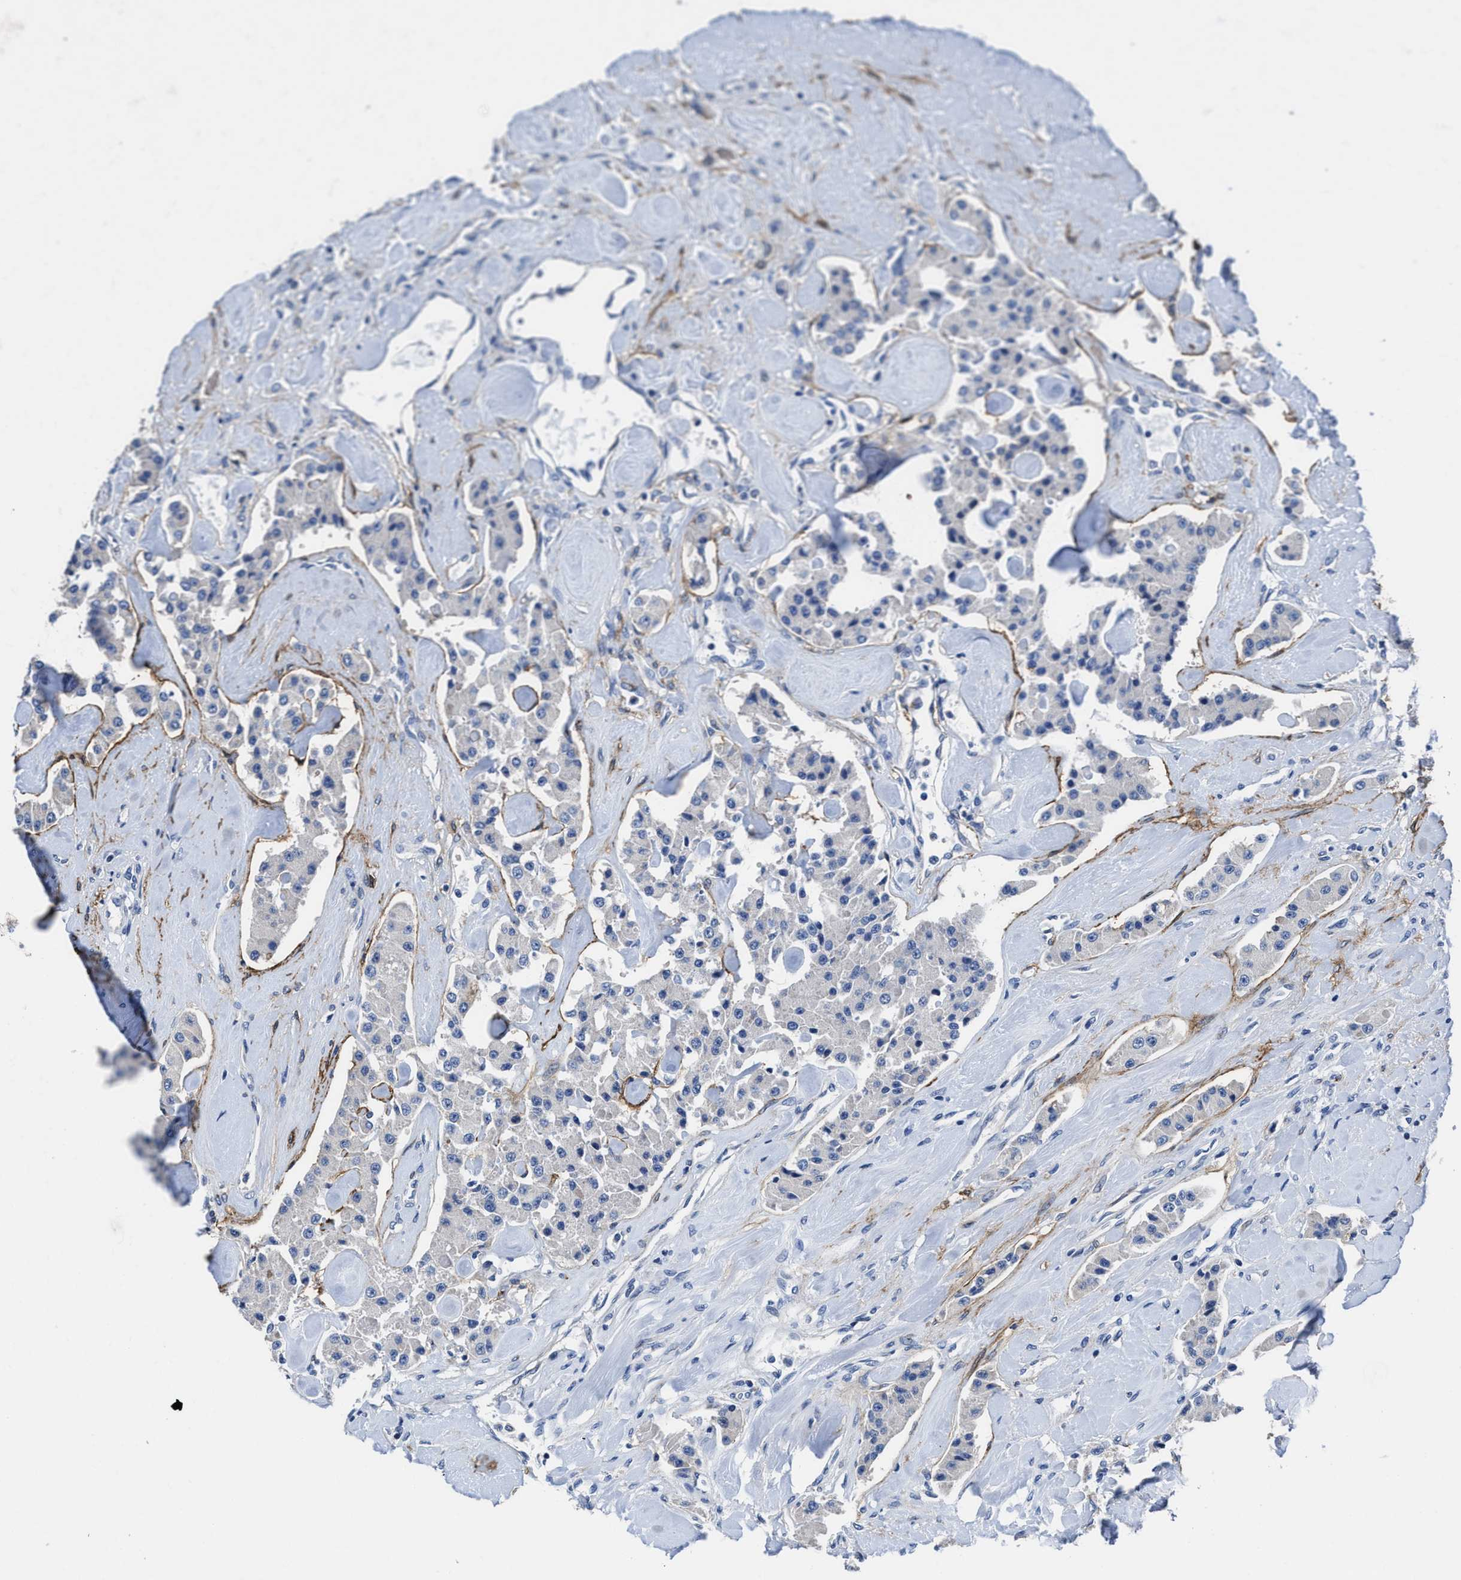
{"staining": {"intensity": "negative", "quantity": "none", "location": "none"}, "tissue": "carcinoid", "cell_type": "Tumor cells", "image_type": "cancer", "snomed": [{"axis": "morphology", "description": "Carcinoid, malignant, NOS"}, {"axis": "topography", "description": "Pancreas"}], "caption": "Histopathology image shows no significant protein expression in tumor cells of carcinoid.", "gene": "HOOK1", "patient": {"sex": "male", "age": 41}}